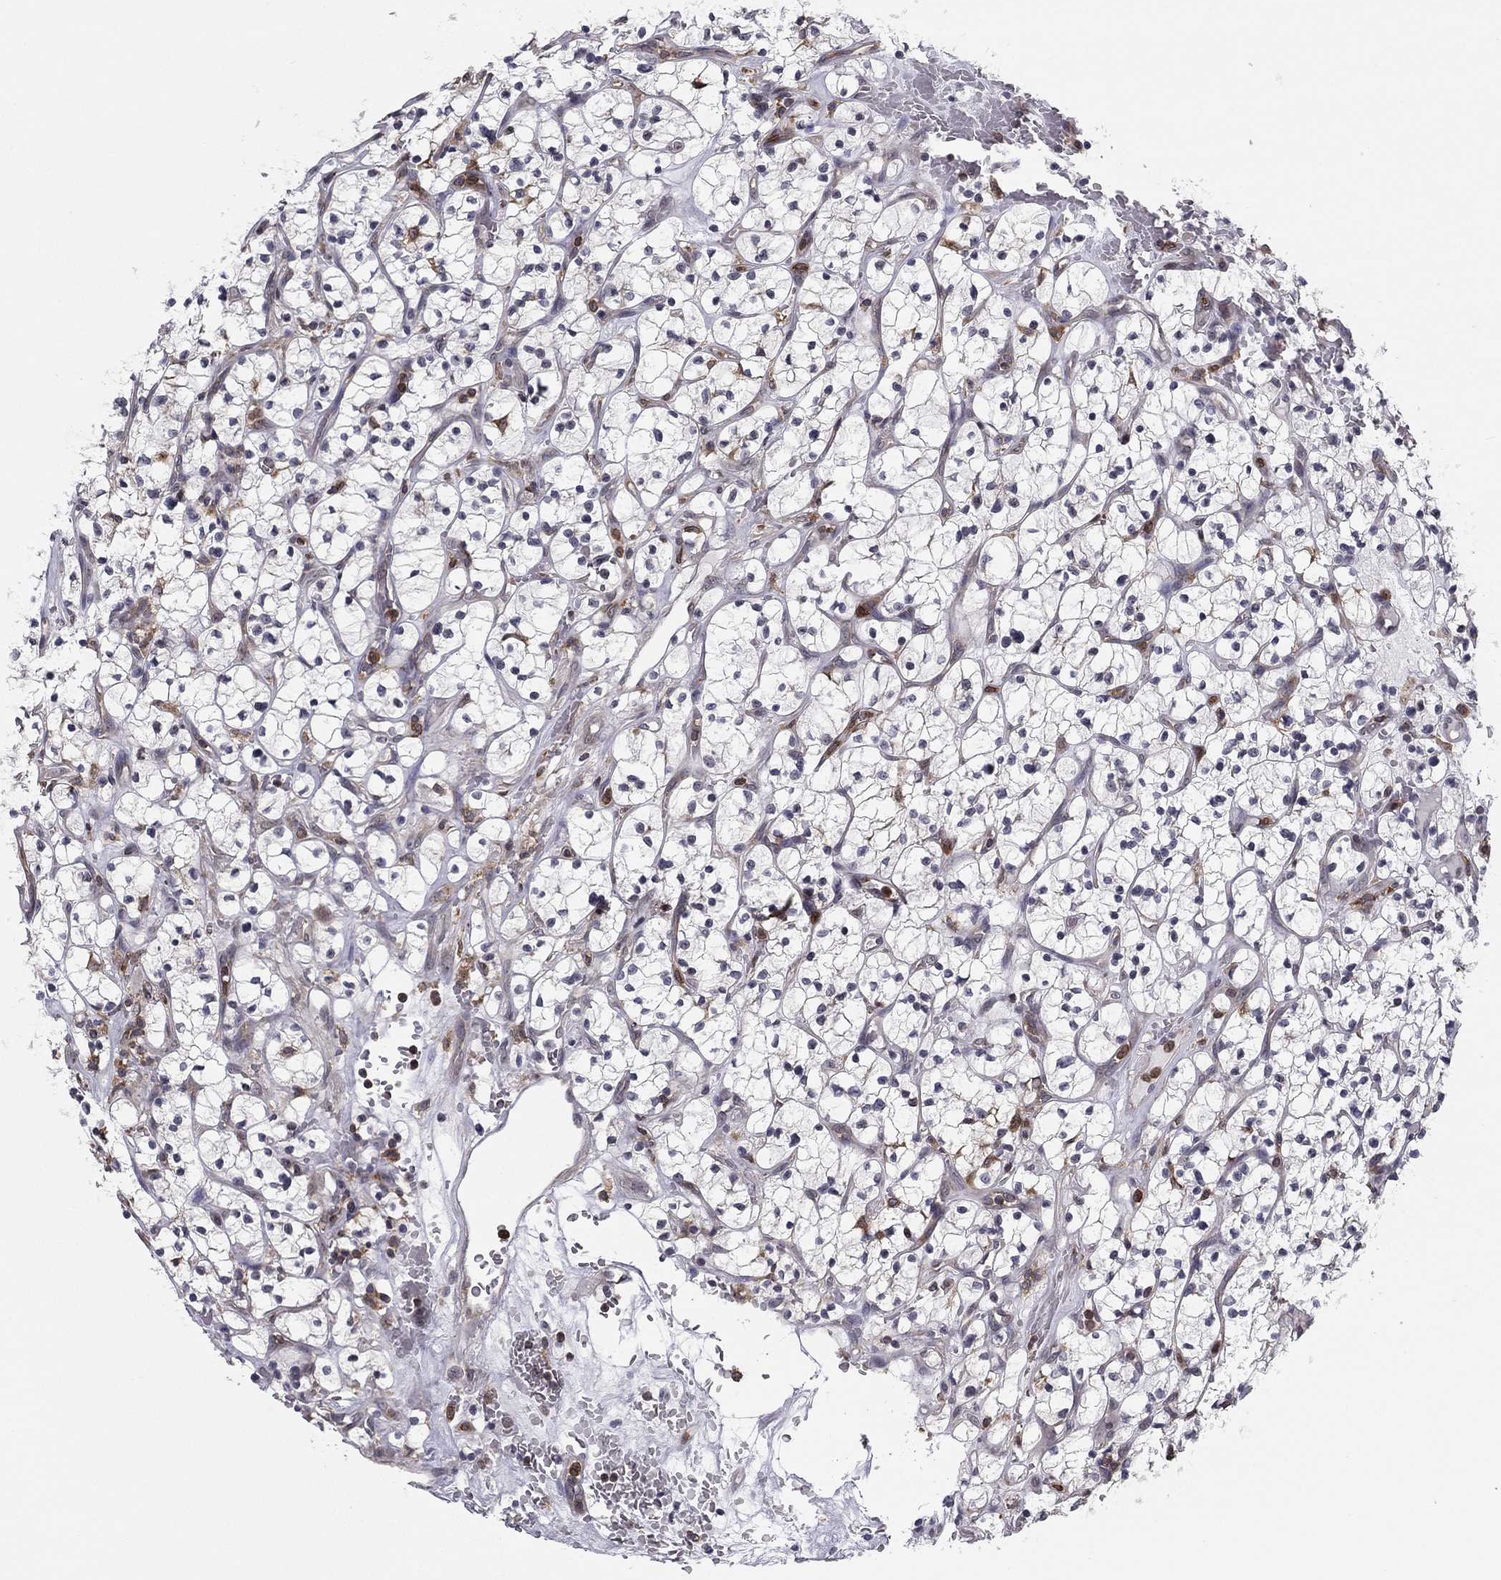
{"staining": {"intensity": "negative", "quantity": "none", "location": "none"}, "tissue": "renal cancer", "cell_type": "Tumor cells", "image_type": "cancer", "snomed": [{"axis": "morphology", "description": "Adenocarcinoma, NOS"}, {"axis": "topography", "description": "Kidney"}], "caption": "Immunohistochemical staining of renal adenocarcinoma shows no significant positivity in tumor cells.", "gene": "PLCB2", "patient": {"sex": "female", "age": 64}}